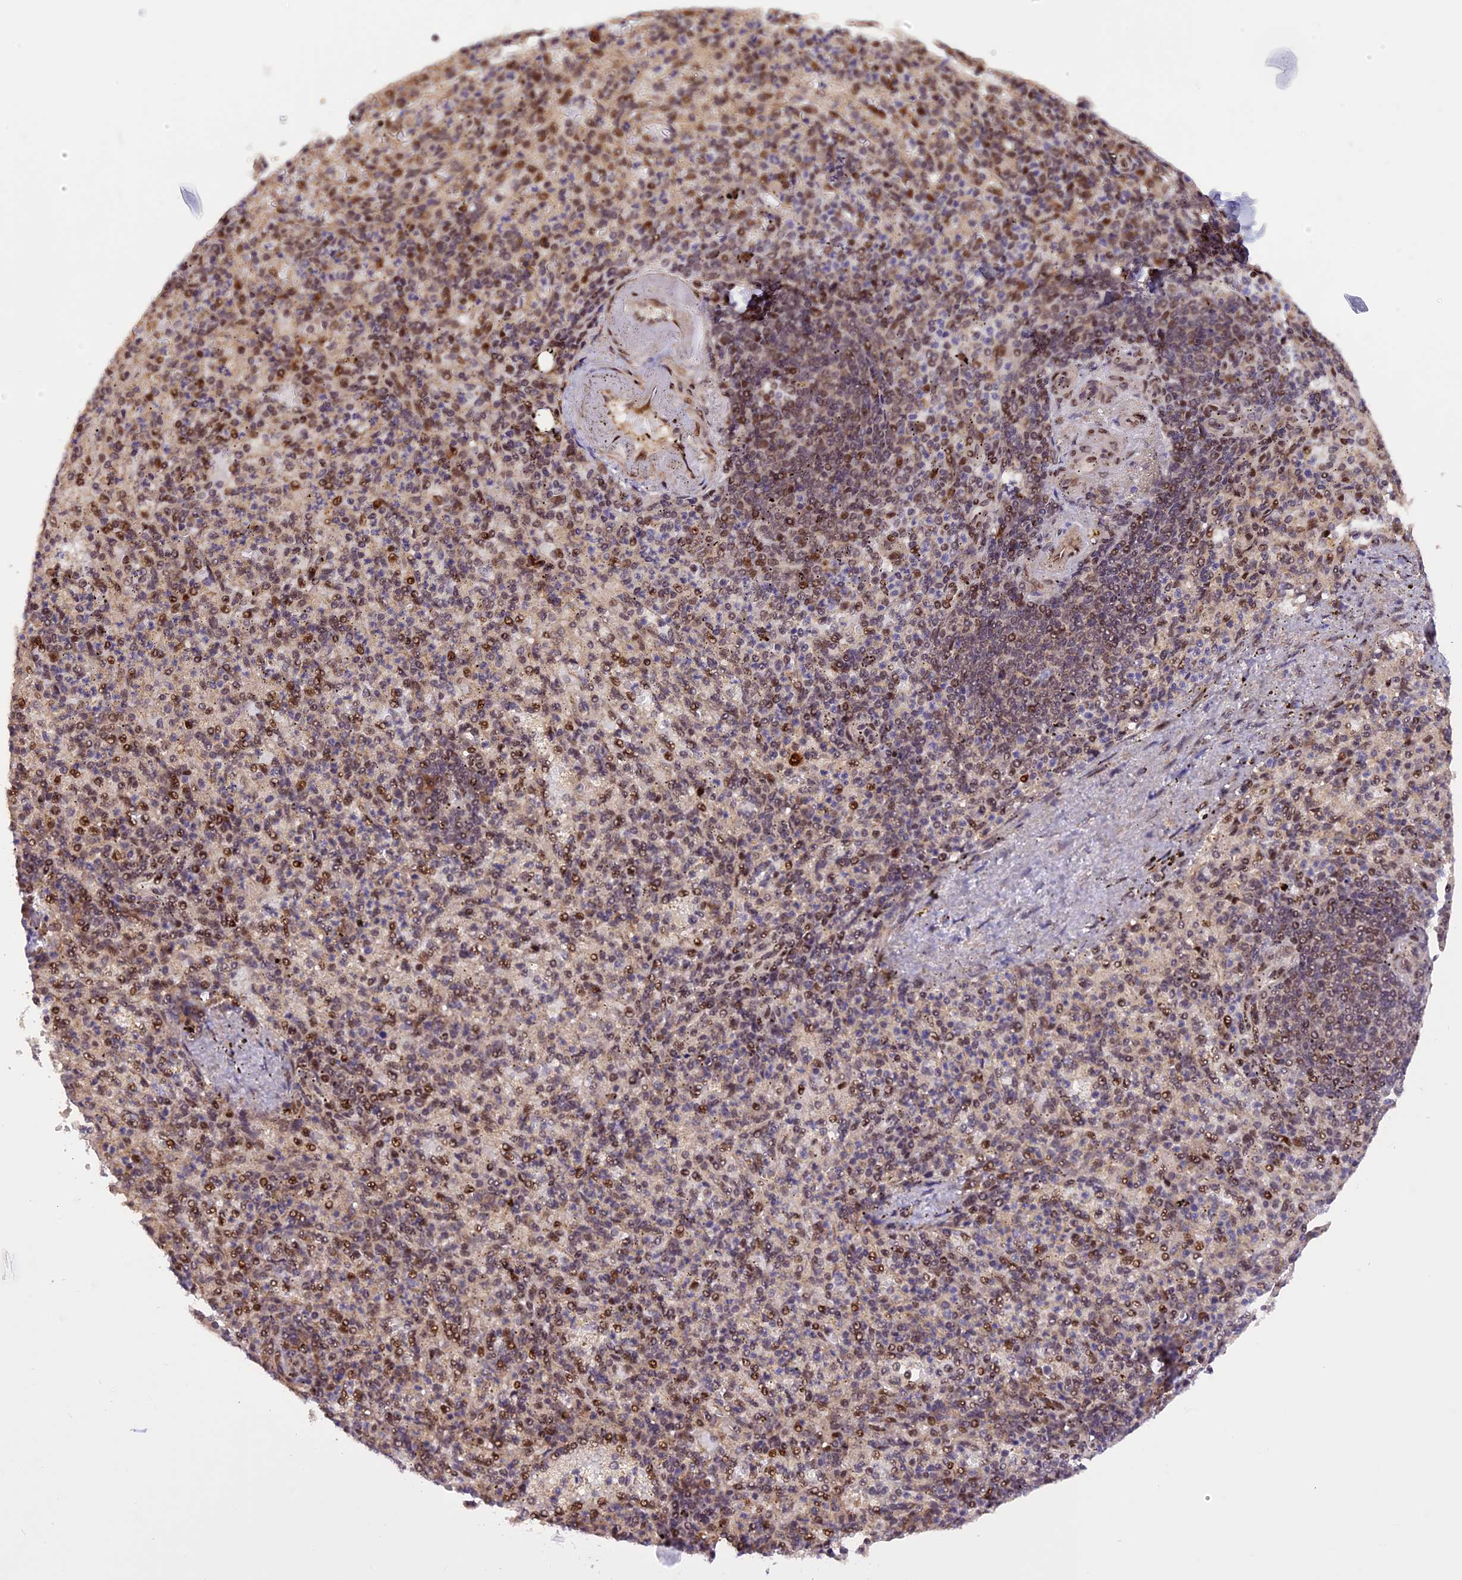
{"staining": {"intensity": "moderate", "quantity": "25%-75%", "location": "nuclear"}, "tissue": "spleen", "cell_type": "Cells in red pulp", "image_type": "normal", "snomed": [{"axis": "morphology", "description": "Normal tissue, NOS"}, {"axis": "topography", "description": "Spleen"}], "caption": "DAB immunohistochemical staining of benign human spleen shows moderate nuclear protein staining in approximately 25%-75% of cells in red pulp.", "gene": "MICALL1", "patient": {"sex": "female", "age": 74}}